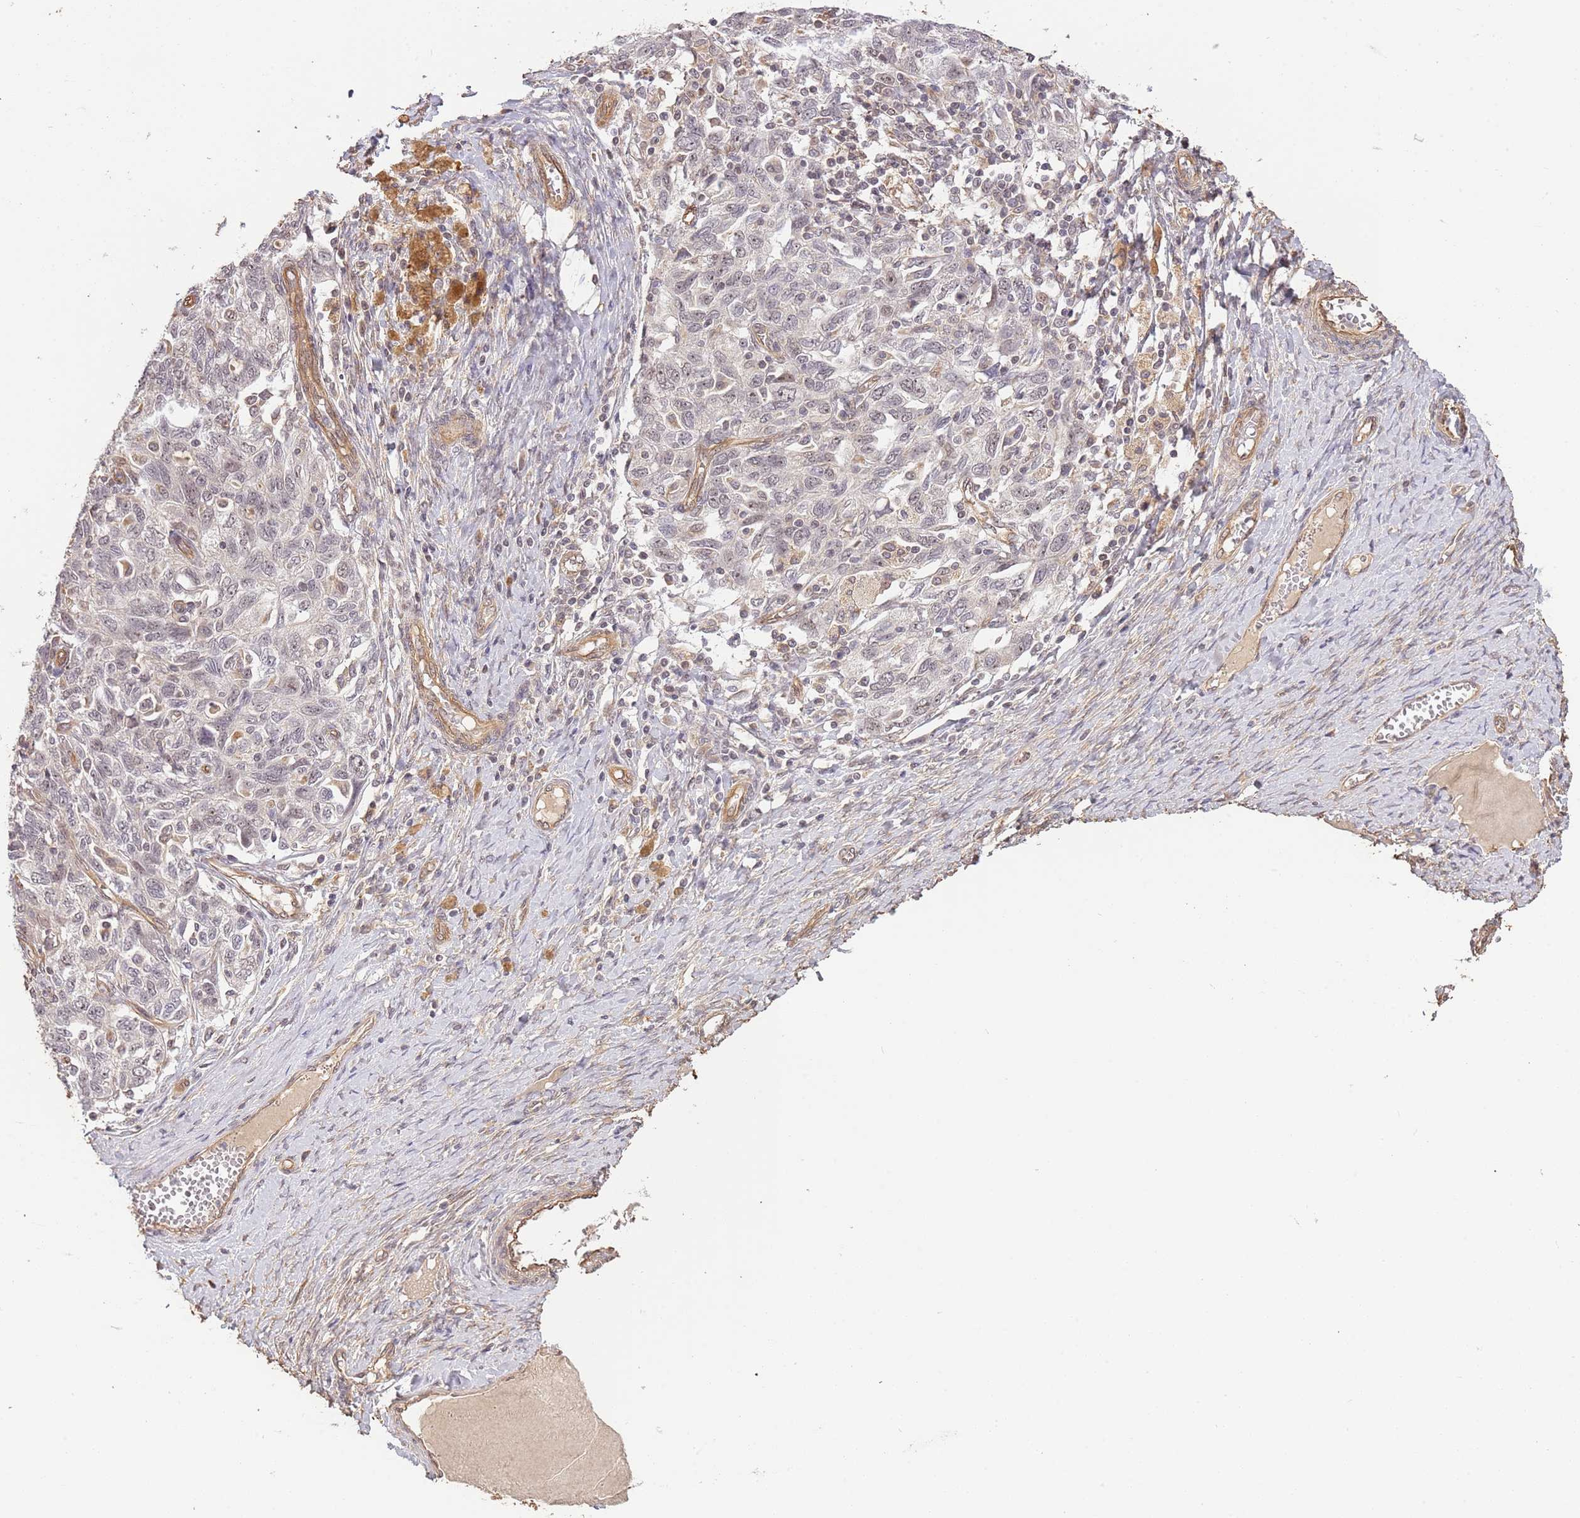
{"staining": {"intensity": "negative", "quantity": "none", "location": "none"}, "tissue": "ovarian cancer", "cell_type": "Tumor cells", "image_type": "cancer", "snomed": [{"axis": "morphology", "description": "Carcinoma, NOS"}, {"axis": "morphology", "description": "Cystadenocarcinoma, serous, NOS"}, {"axis": "topography", "description": "Ovary"}], "caption": "Ovarian cancer (serous cystadenocarcinoma) was stained to show a protein in brown. There is no significant expression in tumor cells.", "gene": "SURF2", "patient": {"sex": "female", "age": 69}}